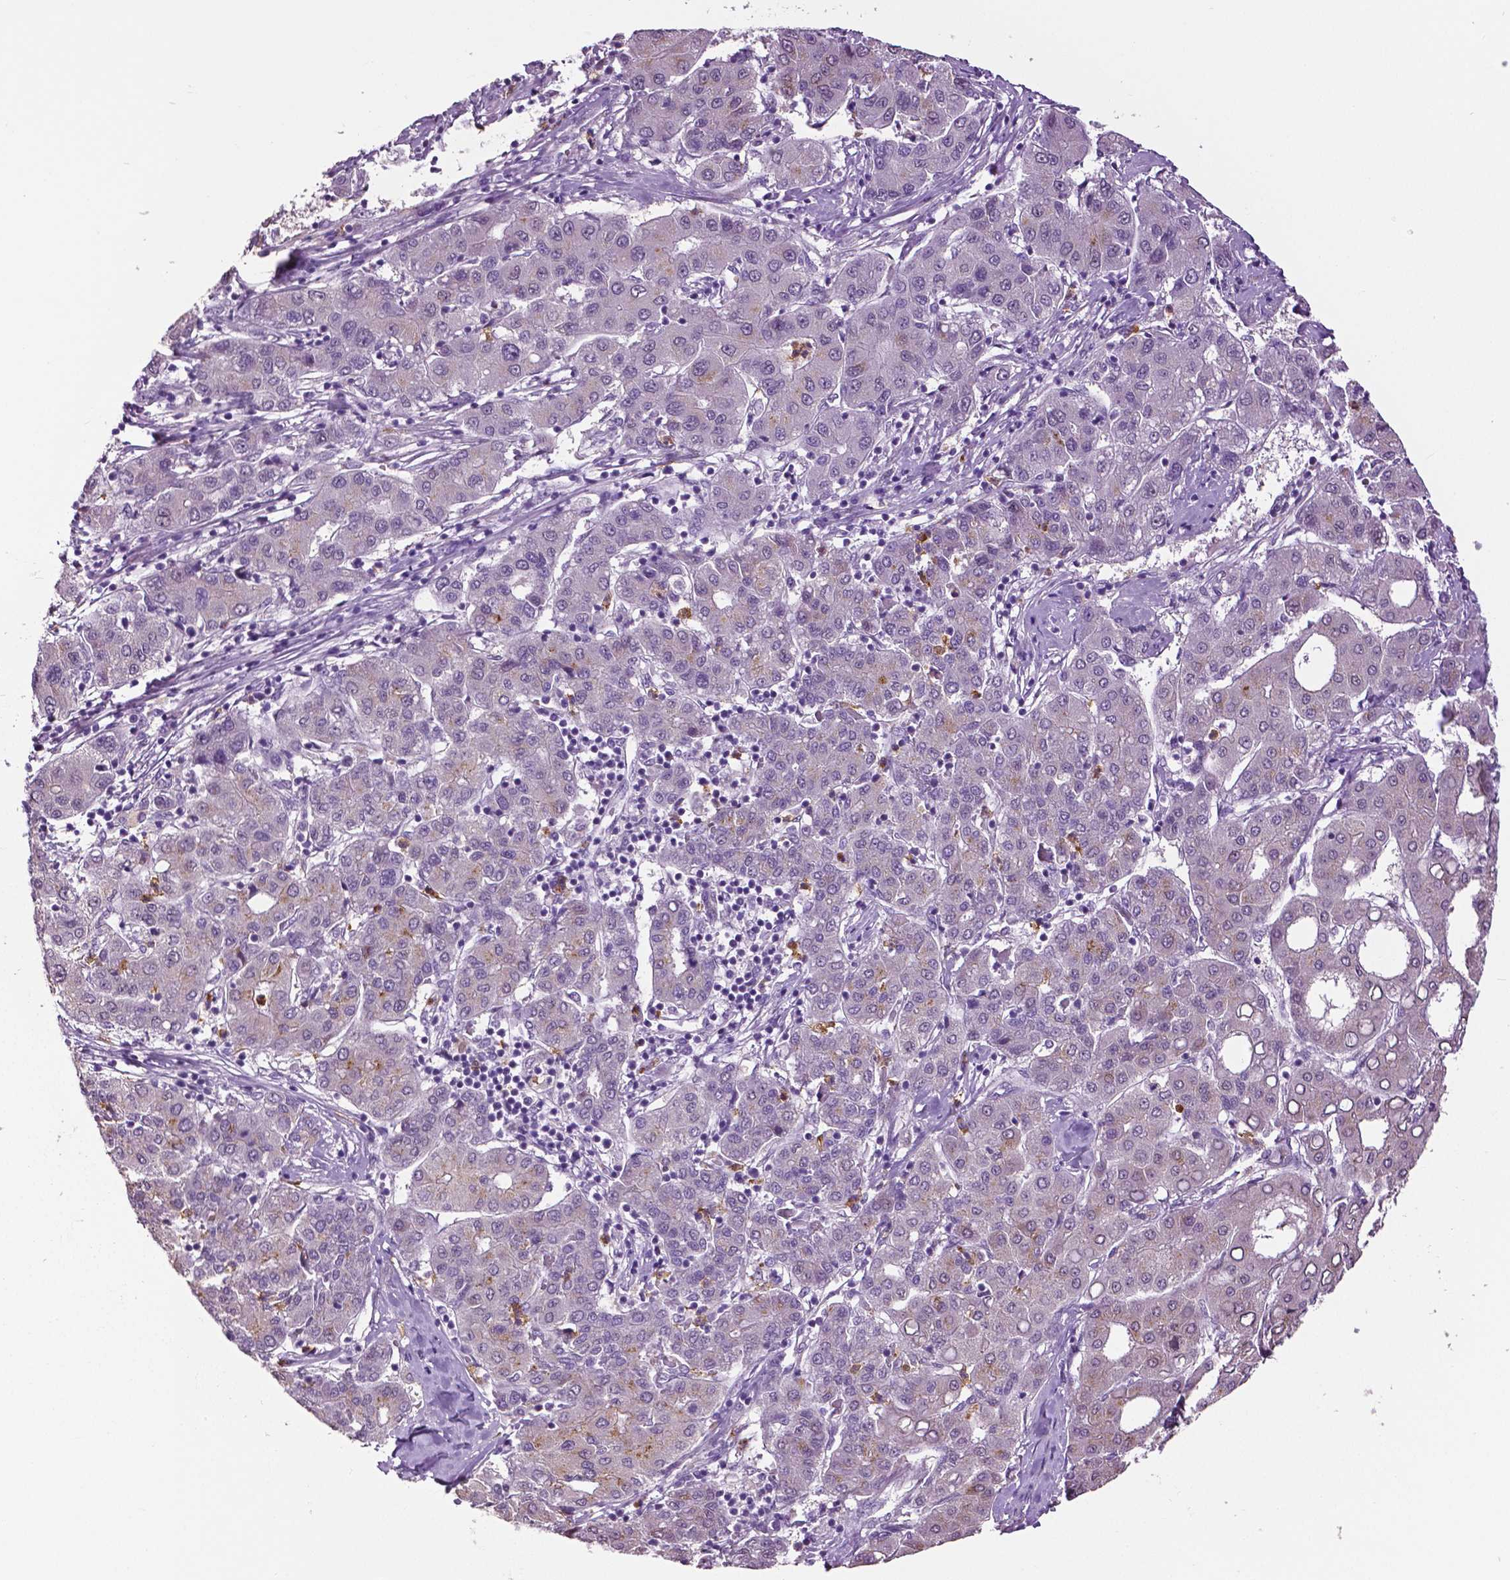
{"staining": {"intensity": "negative", "quantity": "none", "location": "none"}, "tissue": "liver cancer", "cell_type": "Tumor cells", "image_type": "cancer", "snomed": [{"axis": "morphology", "description": "Carcinoma, Hepatocellular, NOS"}, {"axis": "topography", "description": "Liver"}], "caption": "Tumor cells show no significant expression in hepatocellular carcinoma (liver).", "gene": "PTPN5", "patient": {"sex": "male", "age": 65}}